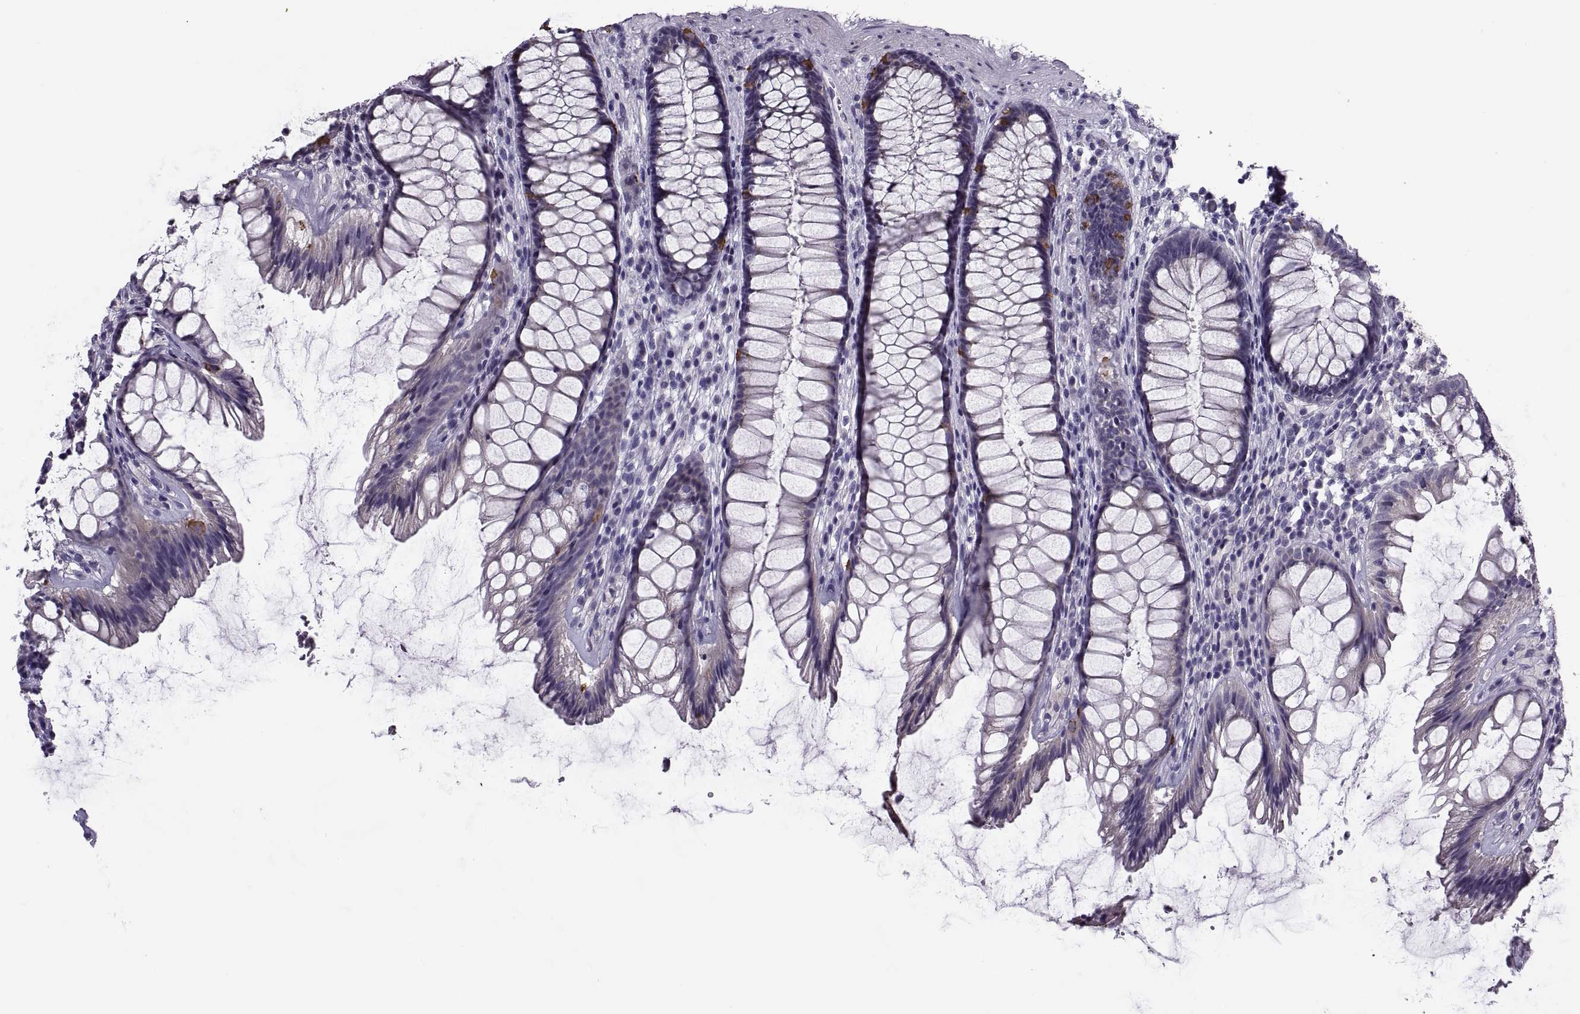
{"staining": {"intensity": "strong", "quantity": "<25%", "location": "cytoplasmic/membranous"}, "tissue": "rectum", "cell_type": "Glandular cells", "image_type": "normal", "snomed": [{"axis": "morphology", "description": "Normal tissue, NOS"}, {"axis": "topography", "description": "Rectum"}], "caption": "High-power microscopy captured an immunohistochemistry (IHC) photomicrograph of benign rectum, revealing strong cytoplasmic/membranous positivity in about <25% of glandular cells. Nuclei are stained in blue.", "gene": "MAGEB1", "patient": {"sex": "male", "age": 72}}